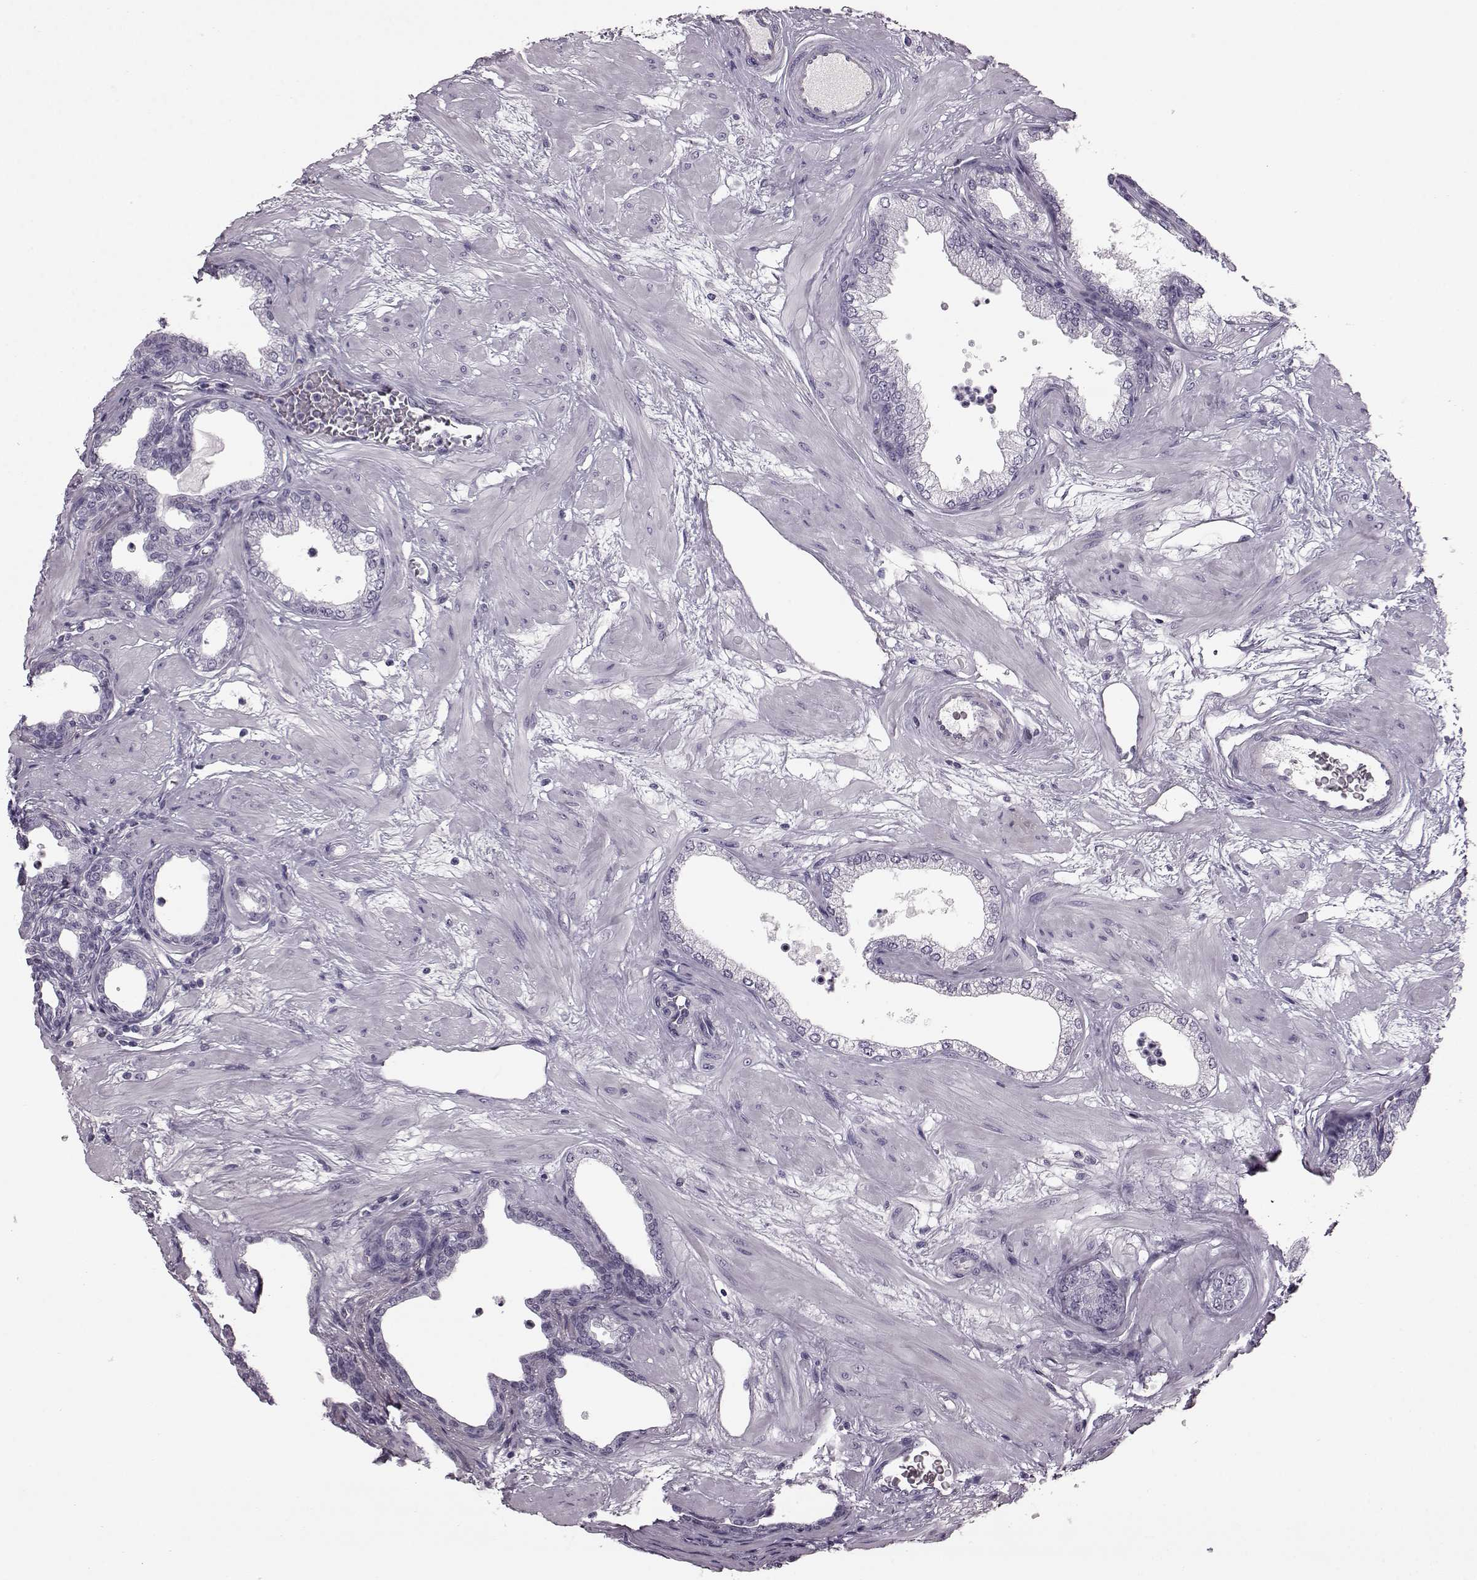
{"staining": {"intensity": "negative", "quantity": "none", "location": "none"}, "tissue": "prostate", "cell_type": "Glandular cells", "image_type": "normal", "snomed": [{"axis": "morphology", "description": "Normal tissue, NOS"}, {"axis": "topography", "description": "Prostate"}], "caption": "Immunohistochemistry image of normal prostate: prostate stained with DAB exhibits no significant protein positivity in glandular cells. Nuclei are stained in blue.", "gene": "PRPH2", "patient": {"sex": "male", "age": 37}}